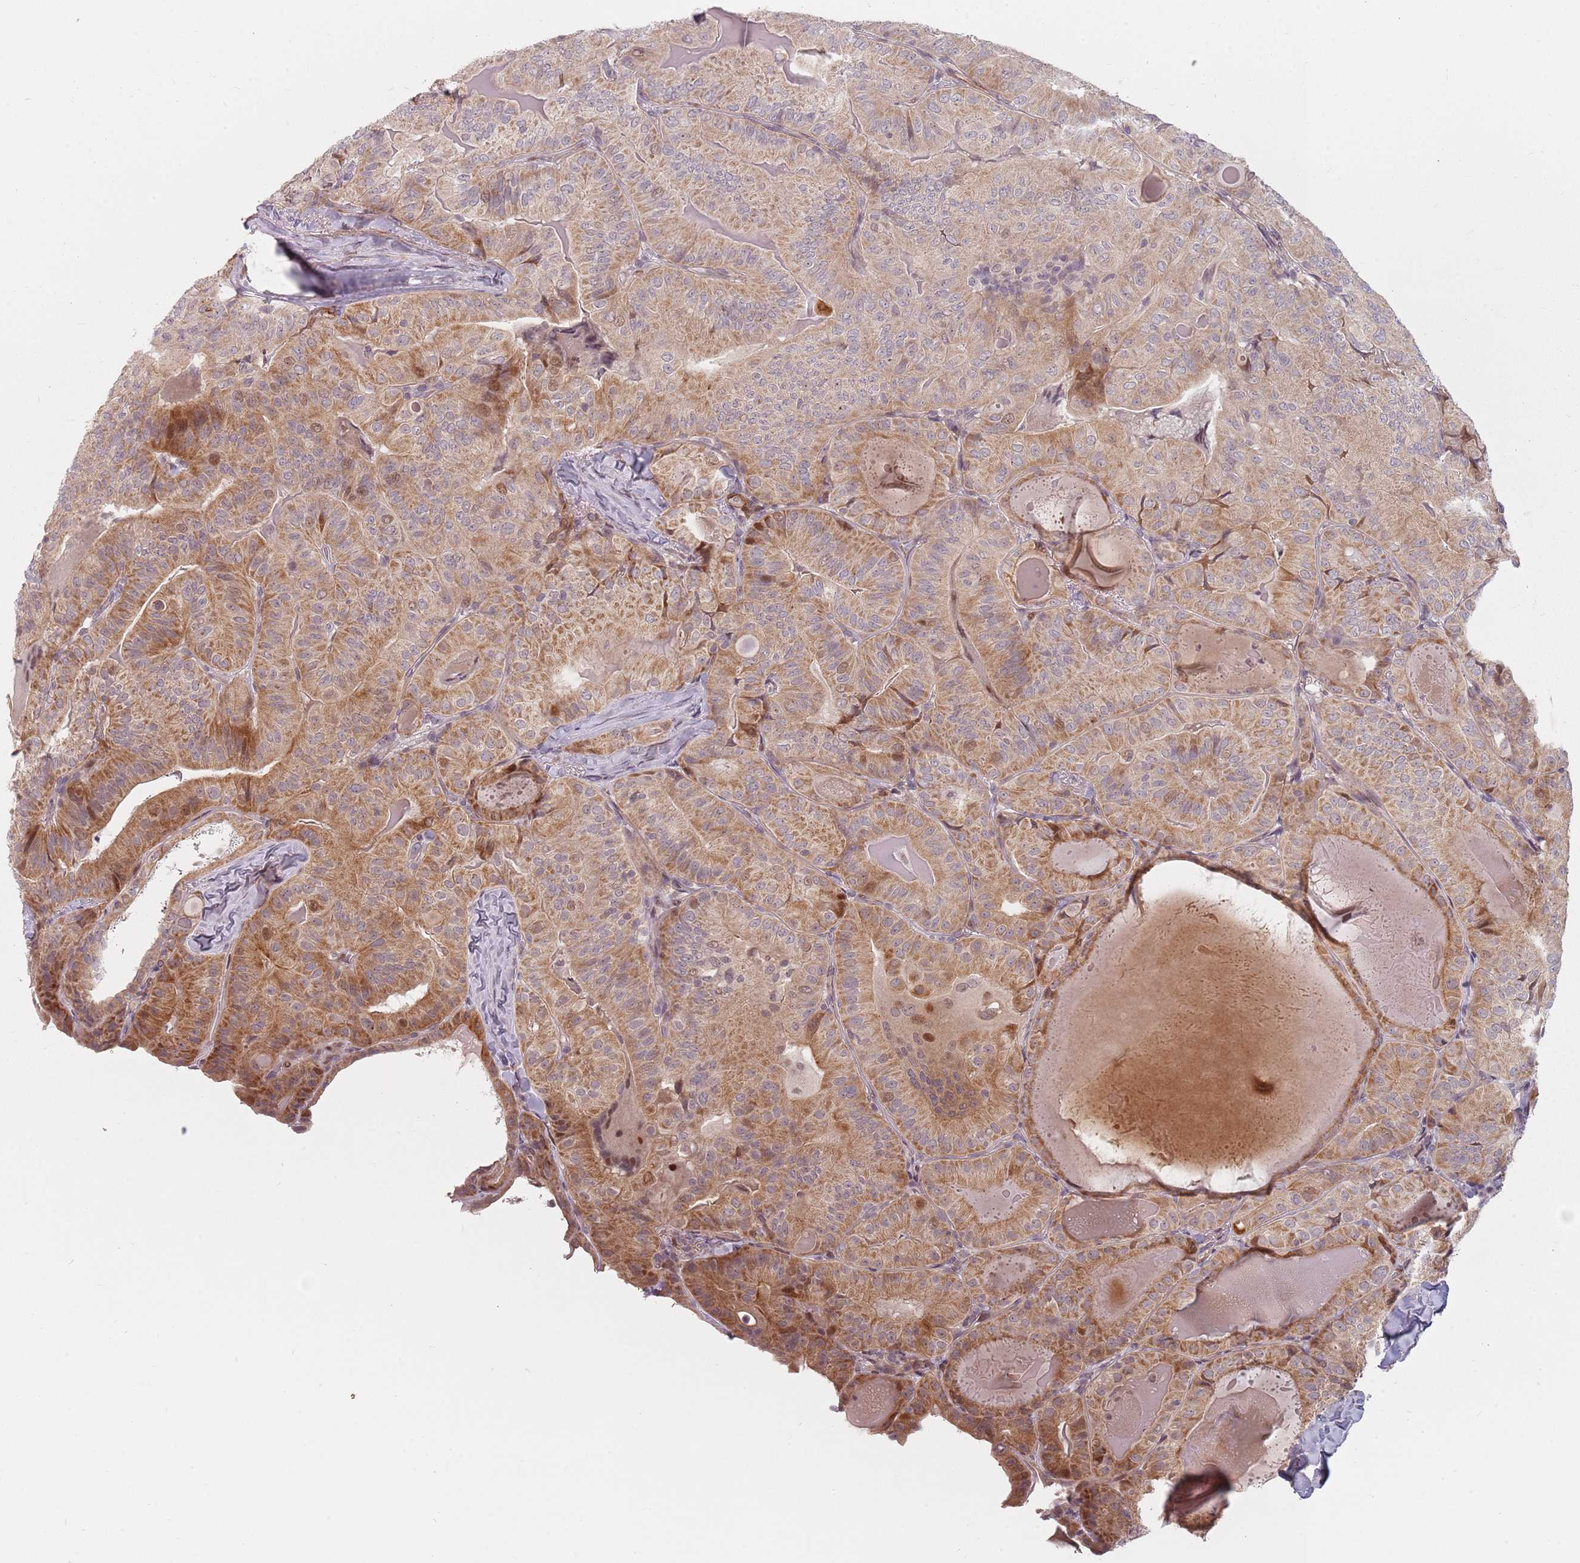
{"staining": {"intensity": "moderate", "quantity": ">75%", "location": "cytoplasmic/membranous"}, "tissue": "thyroid cancer", "cell_type": "Tumor cells", "image_type": "cancer", "snomed": [{"axis": "morphology", "description": "Papillary adenocarcinoma, NOS"}, {"axis": "topography", "description": "Thyroid gland"}], "caption": "This image reveals IHC staining of thyroid cancer, with medium moderate cytoplasmic/membranous staining in approximately >75% of tumor cells.", "gene": "RPS6KA2", "patient": {"sex": "female", "age": 68}}